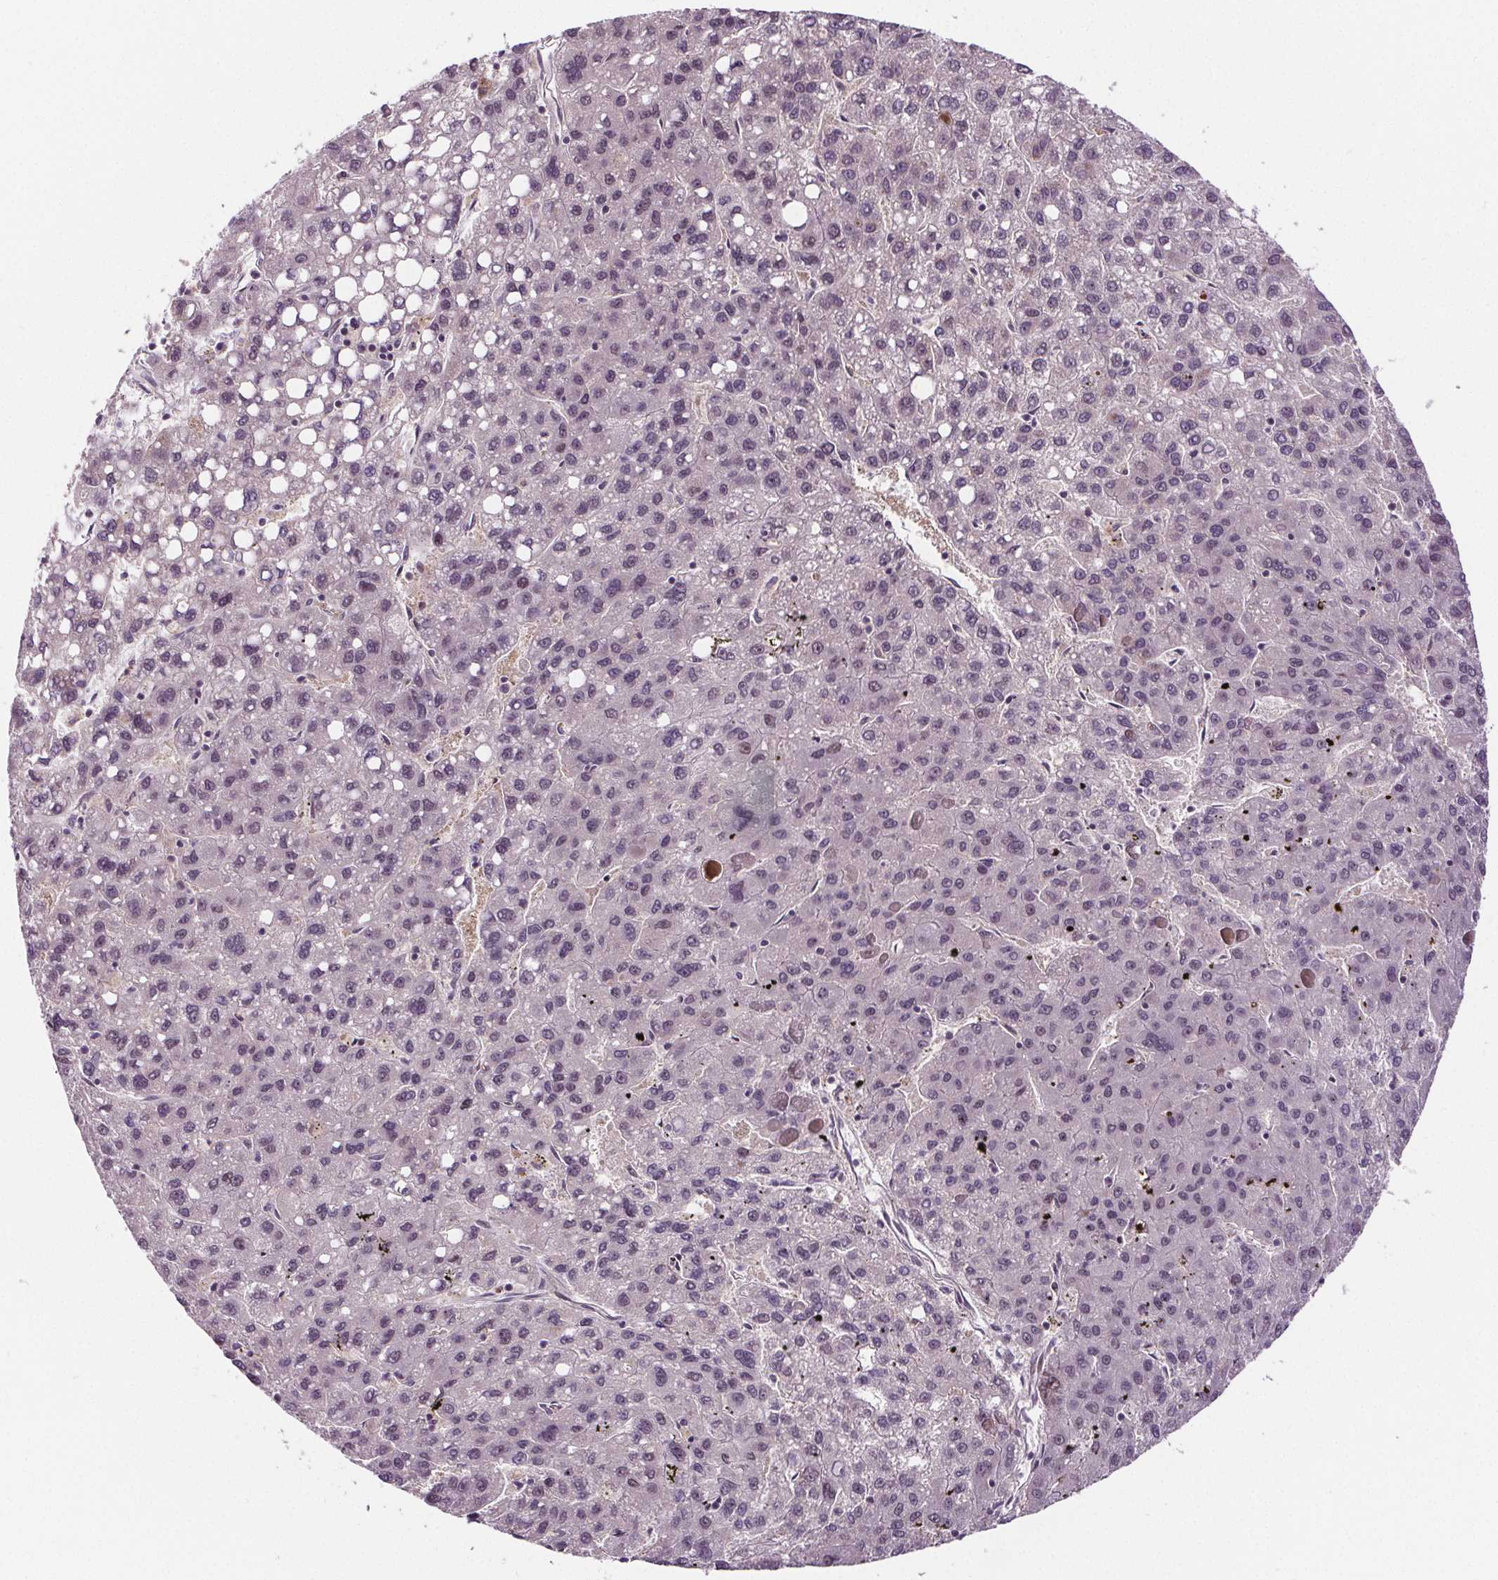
{"staining": {"intensity": "negative", "quantity": "none", "location": "none"}, "tissue": "liver cancer", "cell_type": "Tumor cells", "image_type": "cancer", "snomed": [{"axis": "morphology", "description": "Carcinoma, Hepatocellular, NOS"}, {"axis": "topography", "description": "Liver"}], "caption": "Immunohistochemistry photomicrograph of human liver hepatocellular carcinoma stained for a protein (brown), which displays no staining in tumor cells.", "gene": "SUCLA2", "patient": {"sex": "female", "age": 82}}